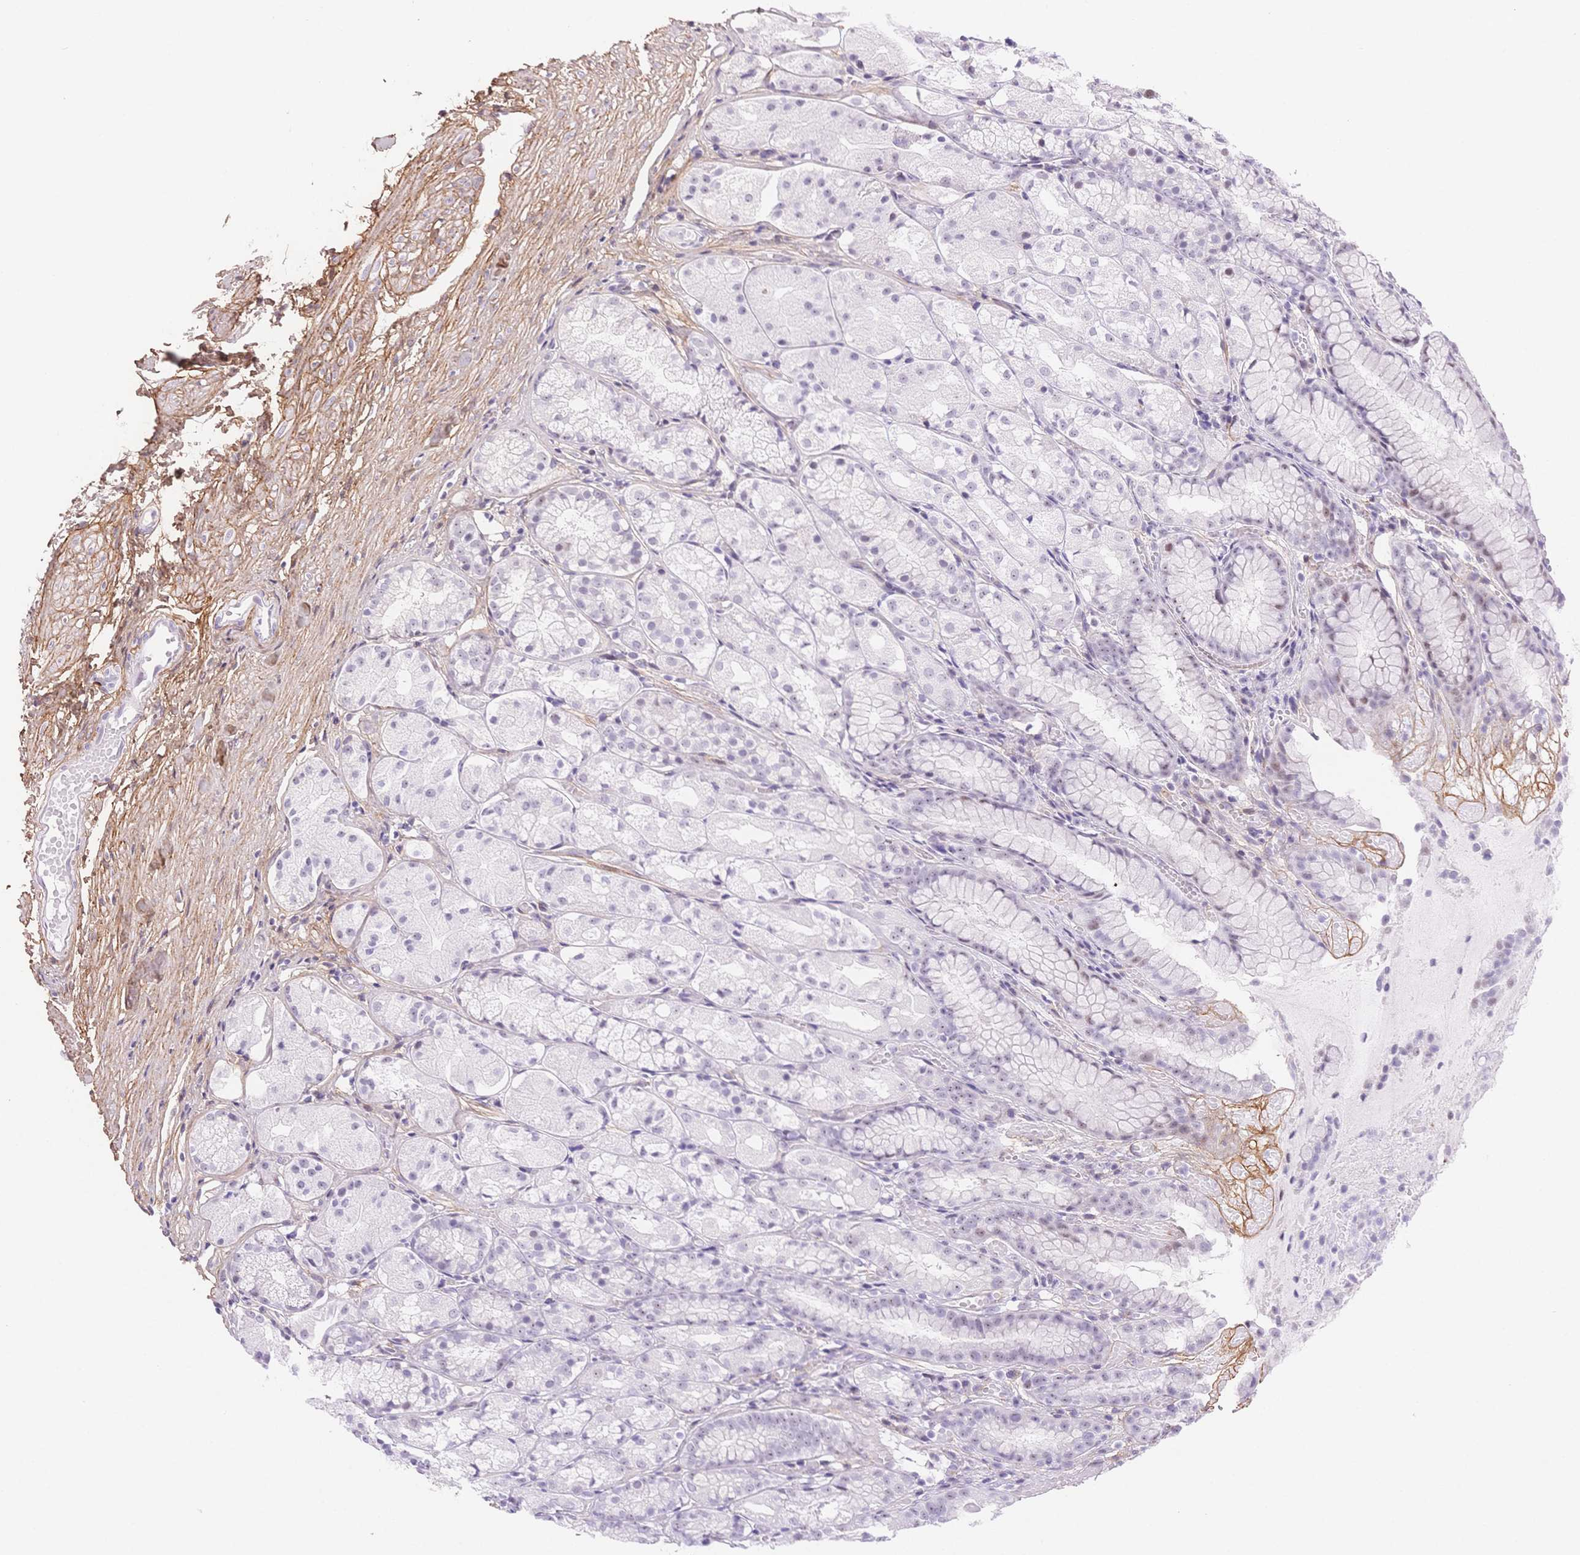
{"staining": {"intensity": "negative", "quantity": "none", "location": "none"}, "tissue": "stomach", "cell_type": "Glandular cells", "image_type": "normal", "snomed": [{"axis": "morphology", "description": "Normal tissue, NOS"}, {"axis": "topography", "description": "Stomach"}], "caption": "The micrograph exhibits no staining of glandular cells in unremarkable stomach. The staining is performed using DAB (3,3'-diaminobenzidine) brown chromogen with nuclei counter-stained in using hematoxylin.", "gene": "PDZD2", "patient": {"sex": "male", "age": 70}}